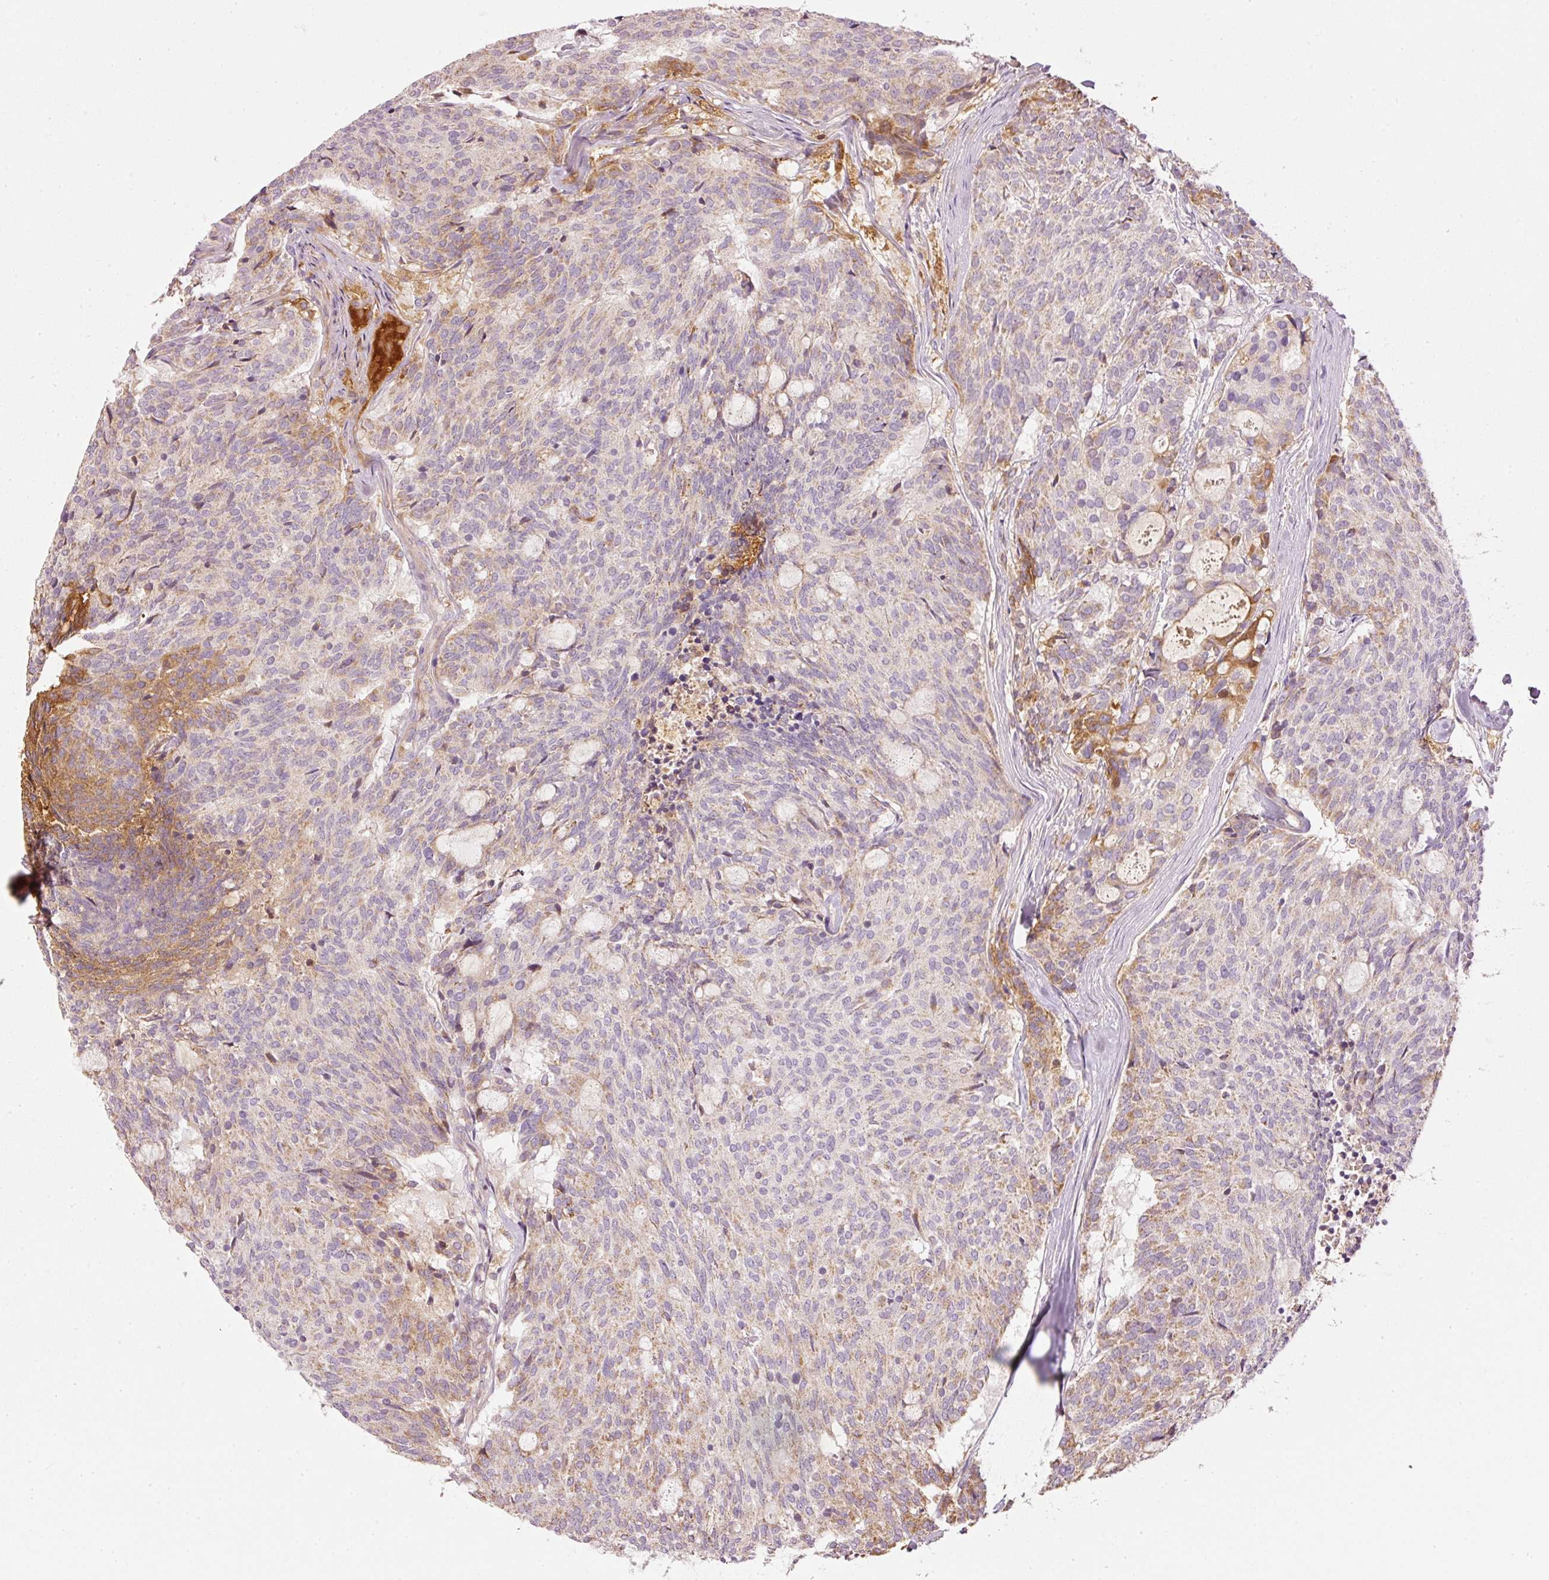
{"staining": {"intensity": "moderate", "quantity": "<25%", "location": "cytoplasmic/membranous"}, "tissue": "carcinoid", "cell_type": "Tumor cells", "image_type": "cancer", "snomed": [{"axis": "morphology", "description": "Carcinoid, malignant, NOS"}, {"axis": "topography", "description": "Pancreas"}], "caption": "Moderate cytoplasmic/membranous positivity is identified in about <25% of tumor cells in malignant carcinoid.", "gene": "SERPING1", "patient": {"sex": "female", "age": 54}}